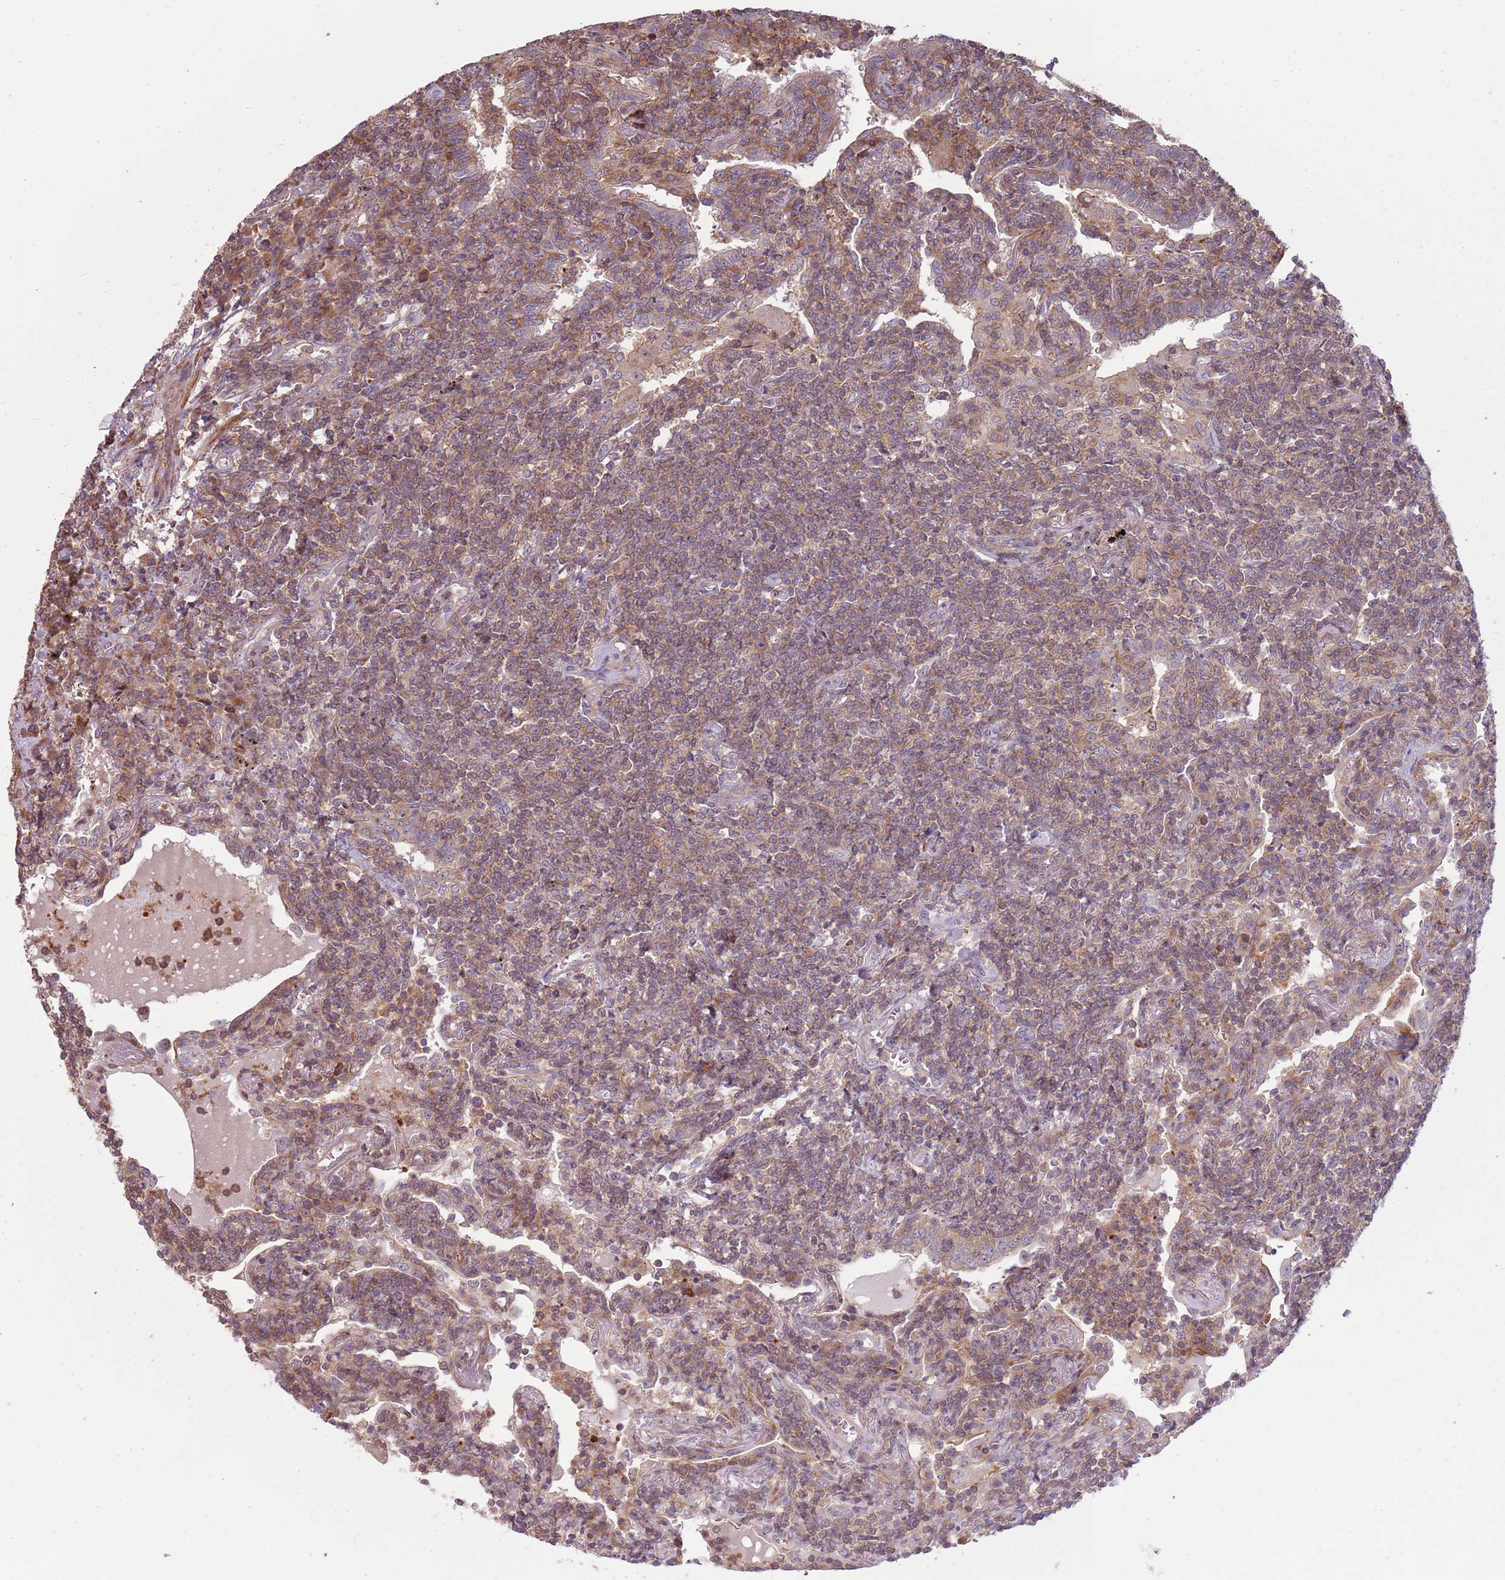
{"staining": {"intensity": "moderate", "quantity": ">75%", "location": "cytoplasmic/membranous"}, "tissue": "lymphoma", "cell_type": "Tumor cells", "image_type": "cancer", "snomed": [{"axis": "morphology", "description": "Malignant lymphoma, non-Hodgkin's type, Low grade"}, {"axis": "topography", "description": "Lung"}], "caption": "The immunohistochemical stain highlights moderate cytoplasmic/membranous staining in tumor cells of malignant lymphoma, non-Hodgkin's type (low-grade) tissue.", "gene": "RPL21", "patient": {"sex": "female", "age": 71}}